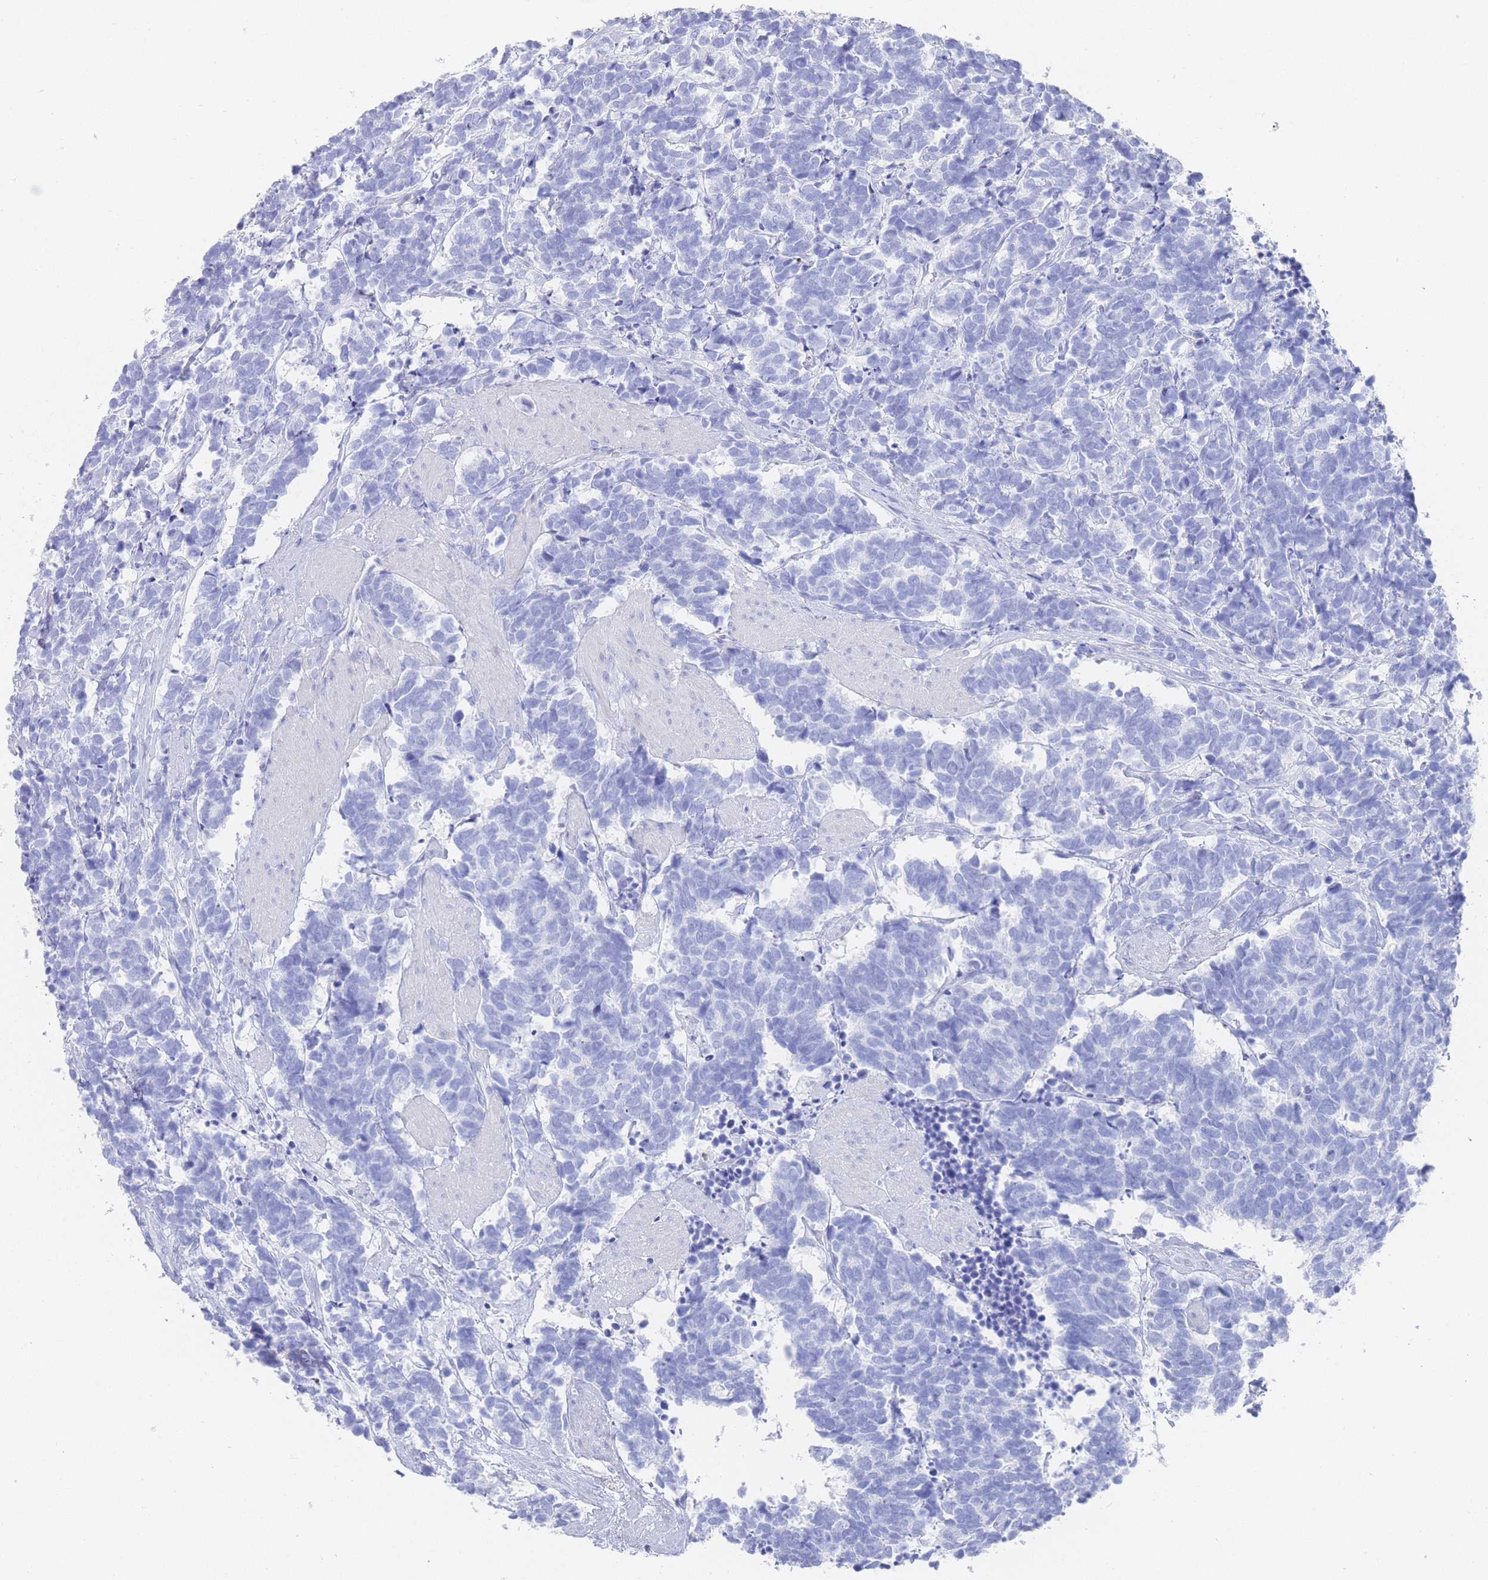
{"staining": {"intensity": "negative", "quantity": "none", "location": "none"}, "tissue": "carcinoid", "cell_type": "Tumor cells", "image_type": "cancer", "snomed": [{"axis": "morphology", "description": "Carcinoma, NOS"}, {"axis": "morphology", "description": "Carcinoid, malignant, NOS"}, {"axis": "topography", "description": "Prostate"}], "caption": "An image of human carcinoid (malignant) is negative for staining in tumor cells.", "gene": "LRRC37A", "patient": {"sex": "male", "age": 57}}